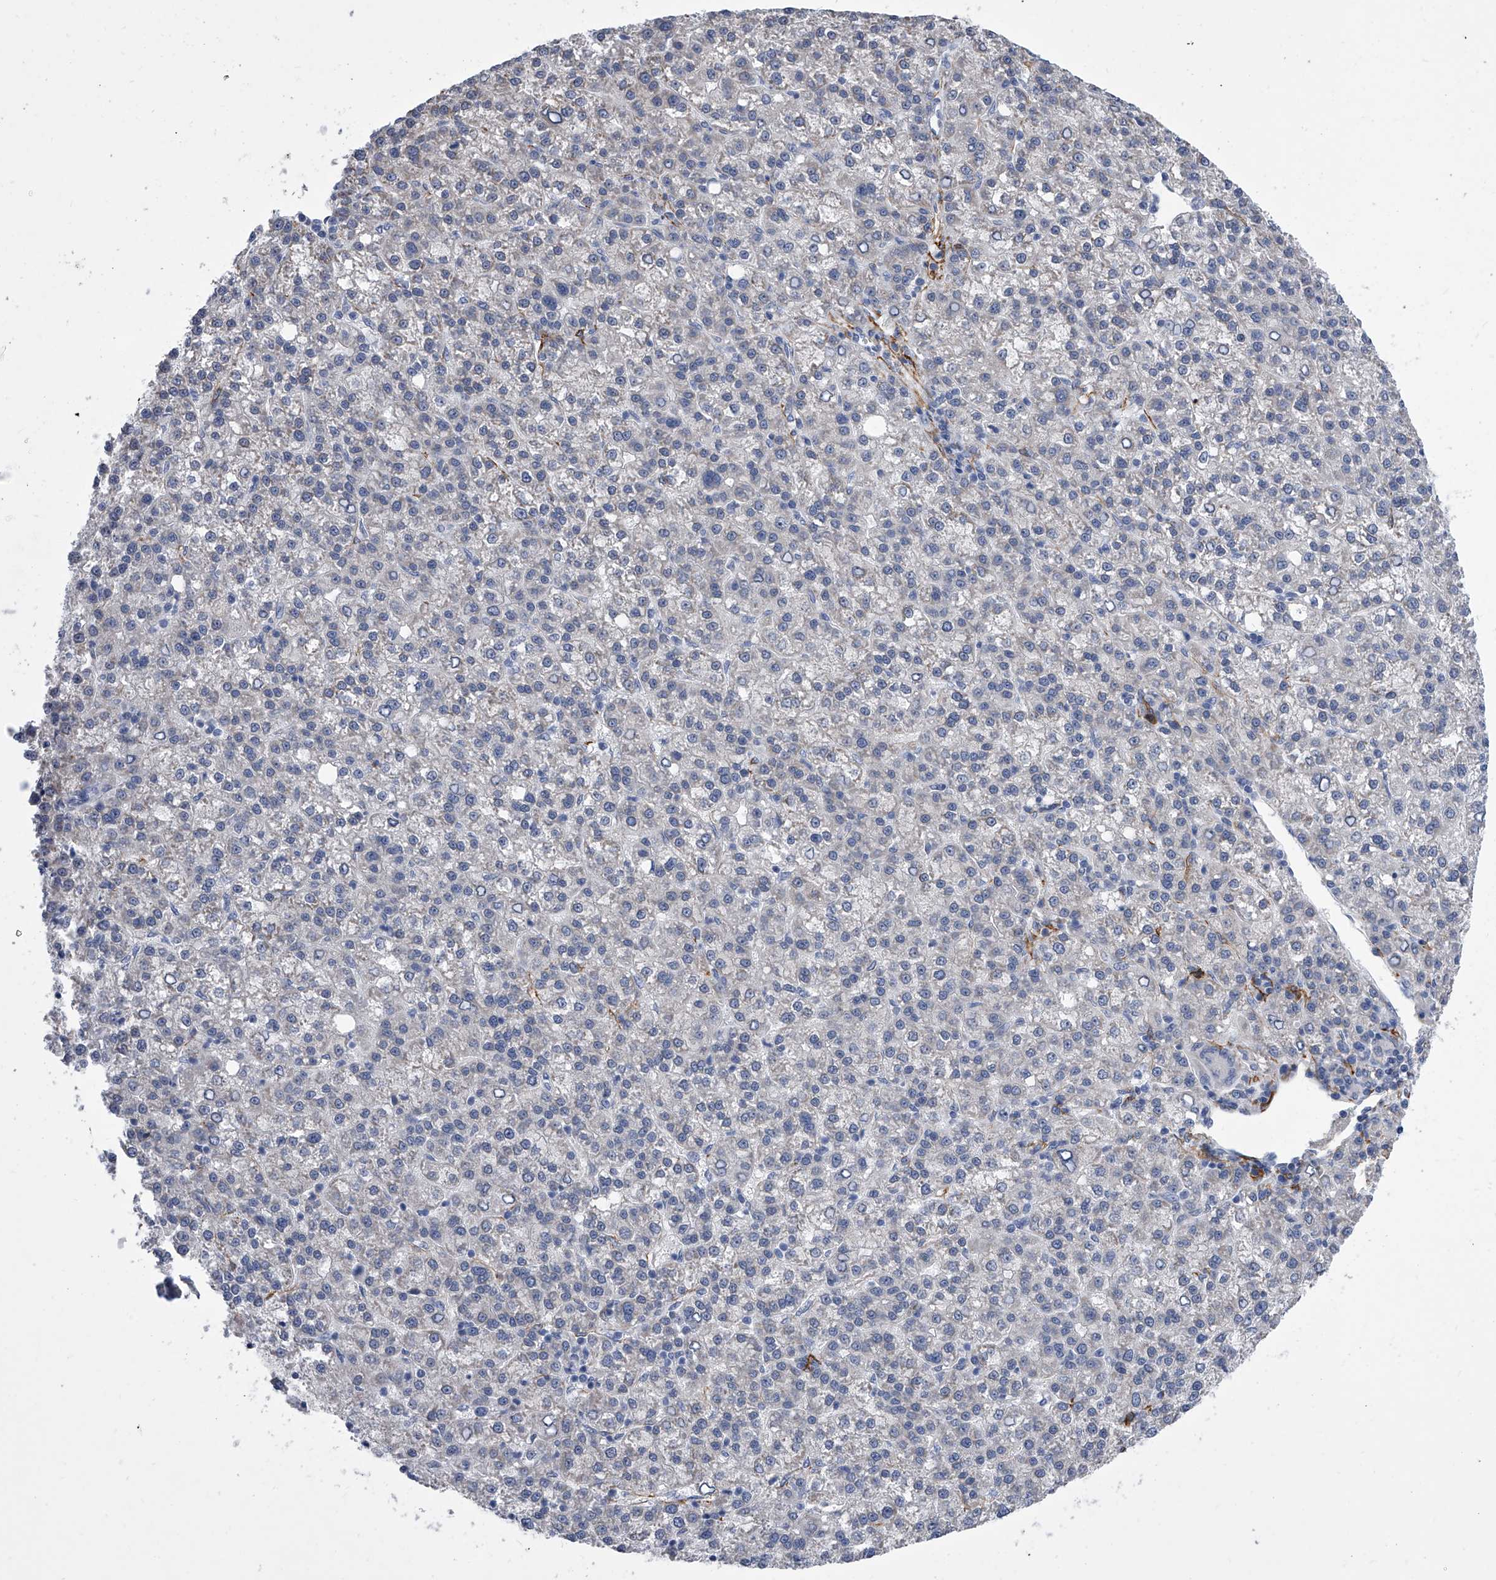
{"staining": {"intensity": "negative", "quantity": "none", "location": "none"}, "tissue": "liver cancer", "cell_type": "Tumor cells", "image_type": "cancer", "snomed": [{"axis": "morphology", "description": "Carcinoma, Hepatocellular, NOS"}, {"axis": "topography", "description": "Liver"}], "caption": "A high-resolution image shows IHC staining of hepatocellular carcinoma (liver), which shows no significant staining in tumor cells. (IHC, brightfield microscopy, high magnification).", "gene": "ALG14", "patient": {"sex": "female", "age": 58}}